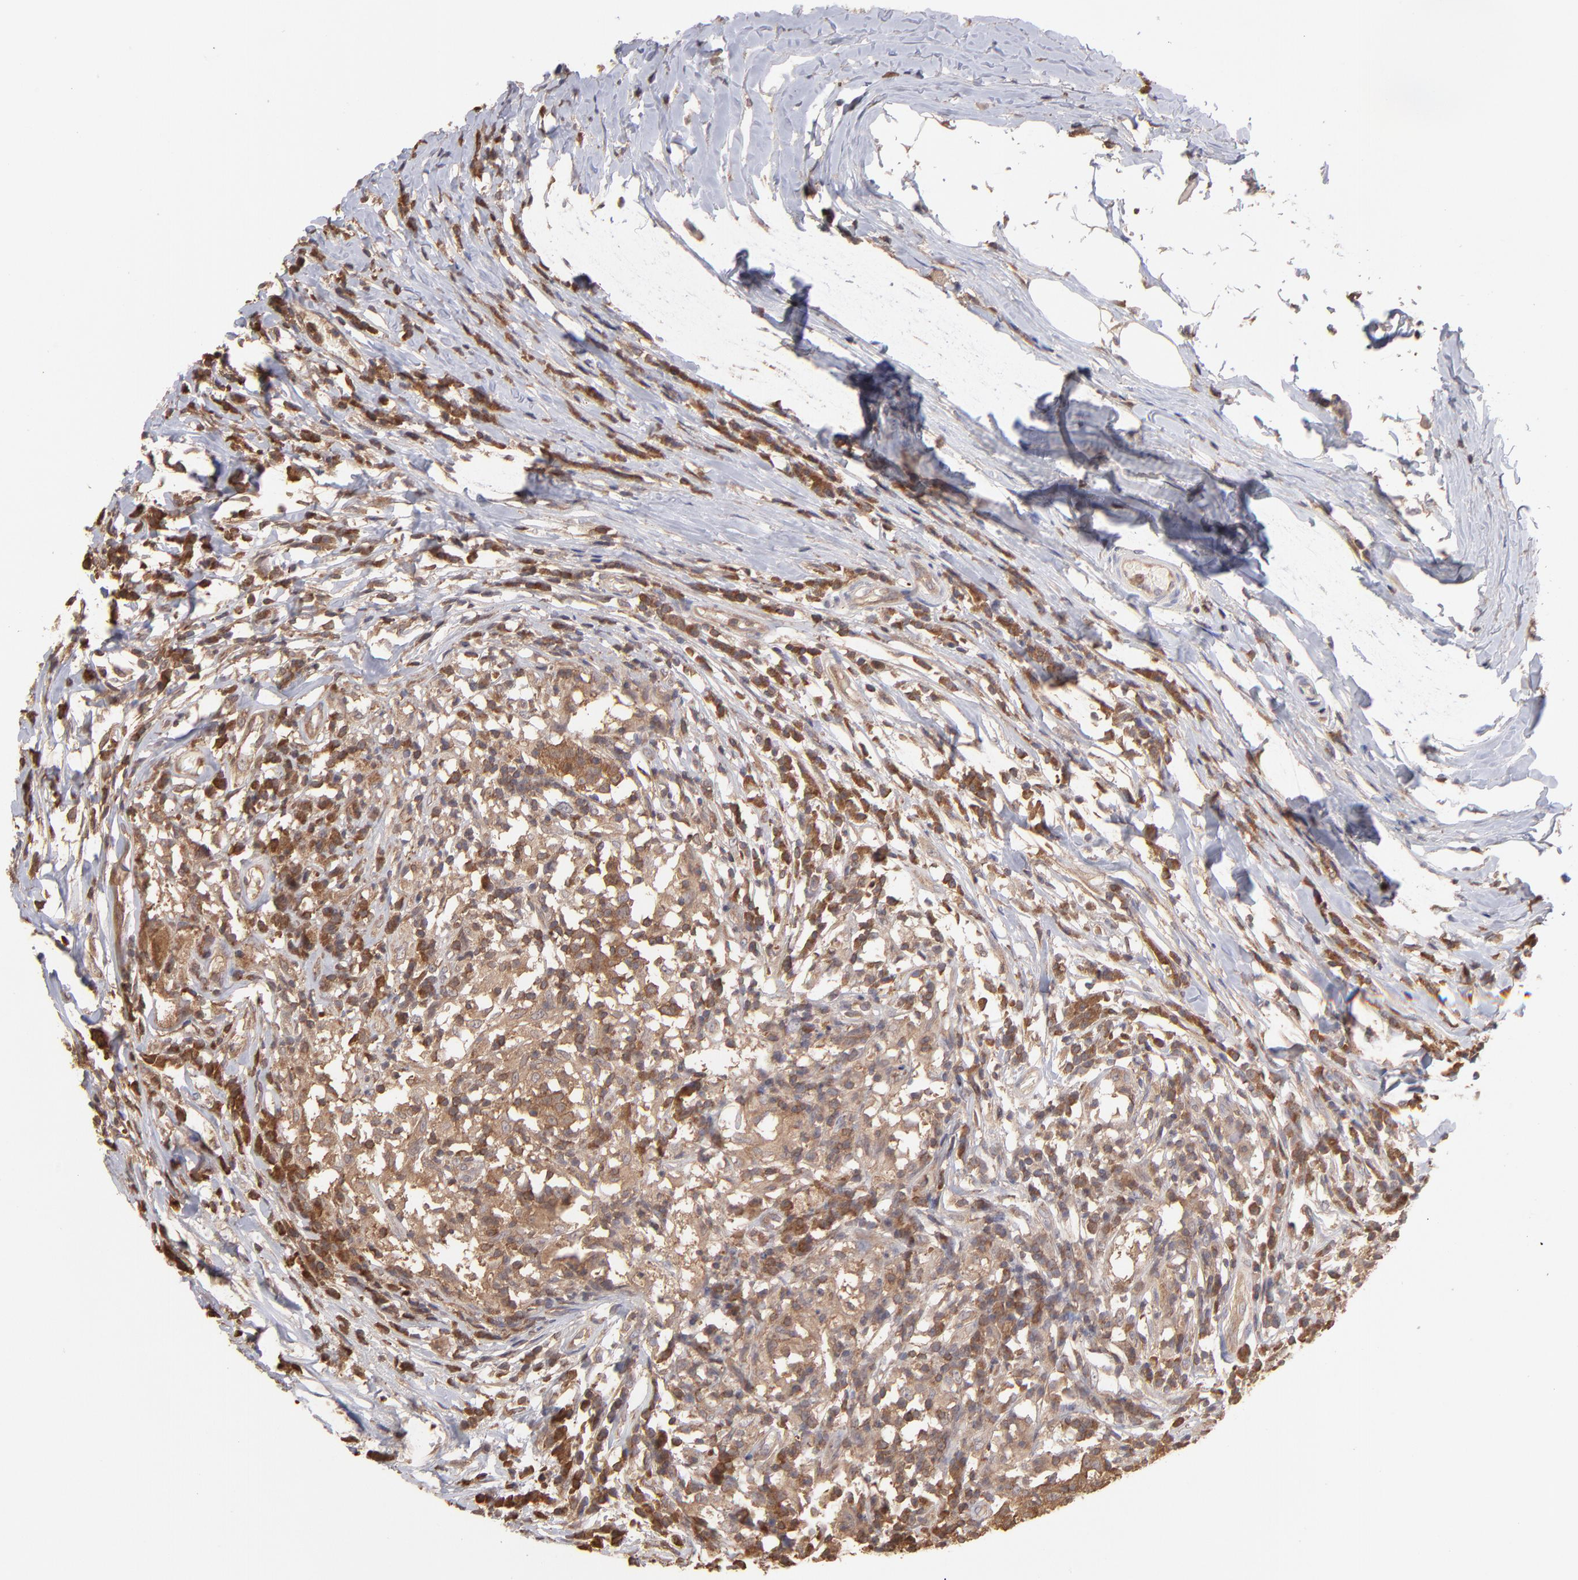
{"staining": {"intensity": "strong", "quantity": ">75%", "location": "cytoplasmic/membranous"}, "tissue": "head and neck cancer", "cell_type": "Tumor cells", "image_type": "cancer", "snomed": [{"axis": "morphology", "description": "Adenocarcinoma, NOS"}, {"axis": "topography", "description": "Salivary gland"}, {"axis": "topography", "description": "Head-Neck"}], "caption": "Protein staining shows strong cytoplasmic/membranous expression in about >75% of tumor cells in adenocarcinoma (head and neck). (brown staining indicates protein expression, while blue staining denotes nuclei).", "gene": "MAP2K2", "patient": {"sex": "female", "age": 65}}